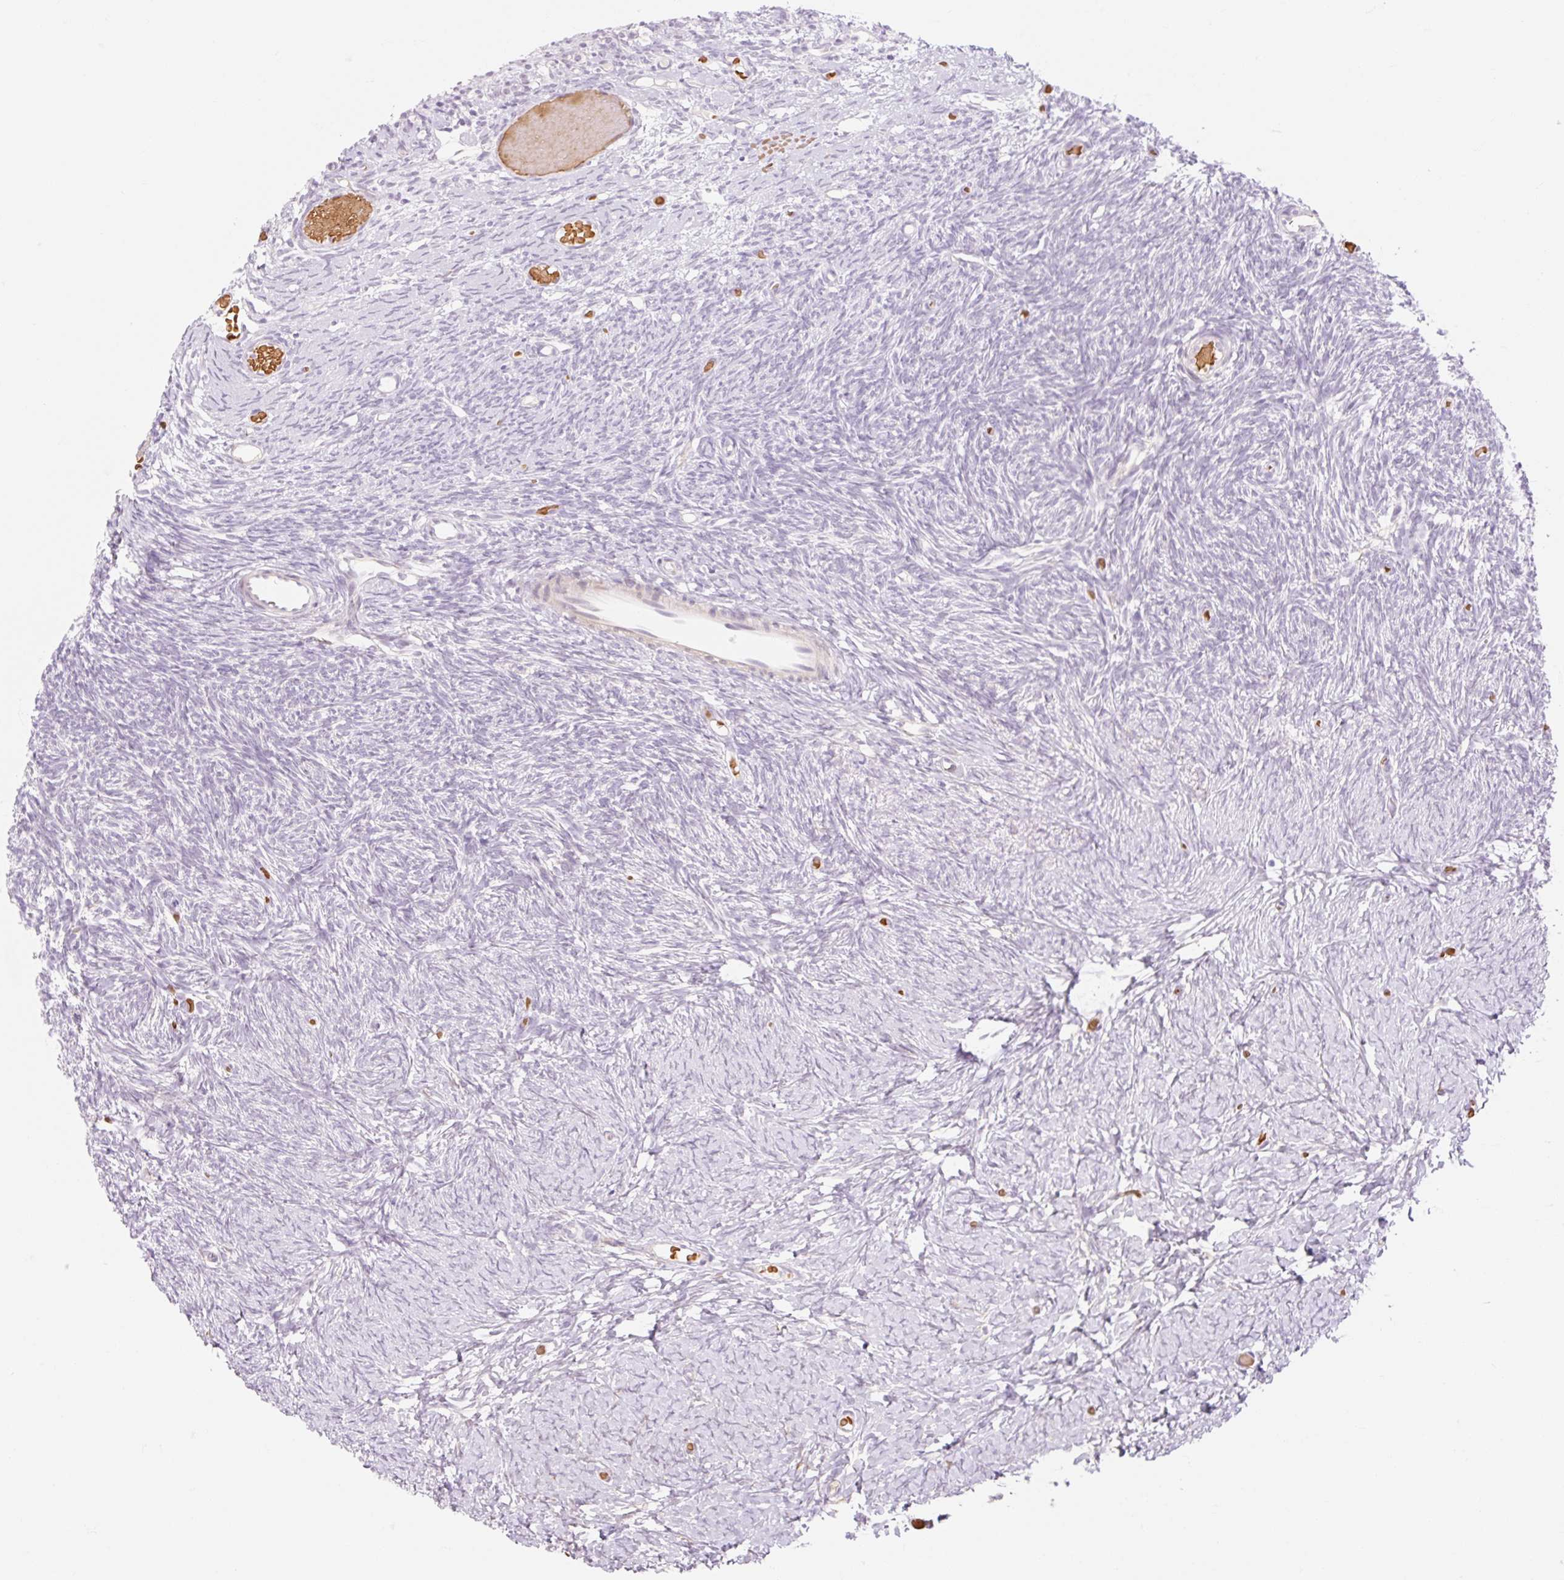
{"staining": {"intensity": "negative", "quantity": "none", "location": "none"}, "tissue": "ovary", "cell_type": "Follicle cells", "image_type": "normal", "snomed": [{"axis": "morphology", "description": "Normal tissue, NOS"}, {"axis": "topography", "description": "Ovary"}], "caption": "An immunohistochemistry (IHC) image of unremarkable ovary is shown. There is no staining in follicle cells of ovary.", "gene": "TAF1L", "patient": {"sex": "female", "age": 39}}